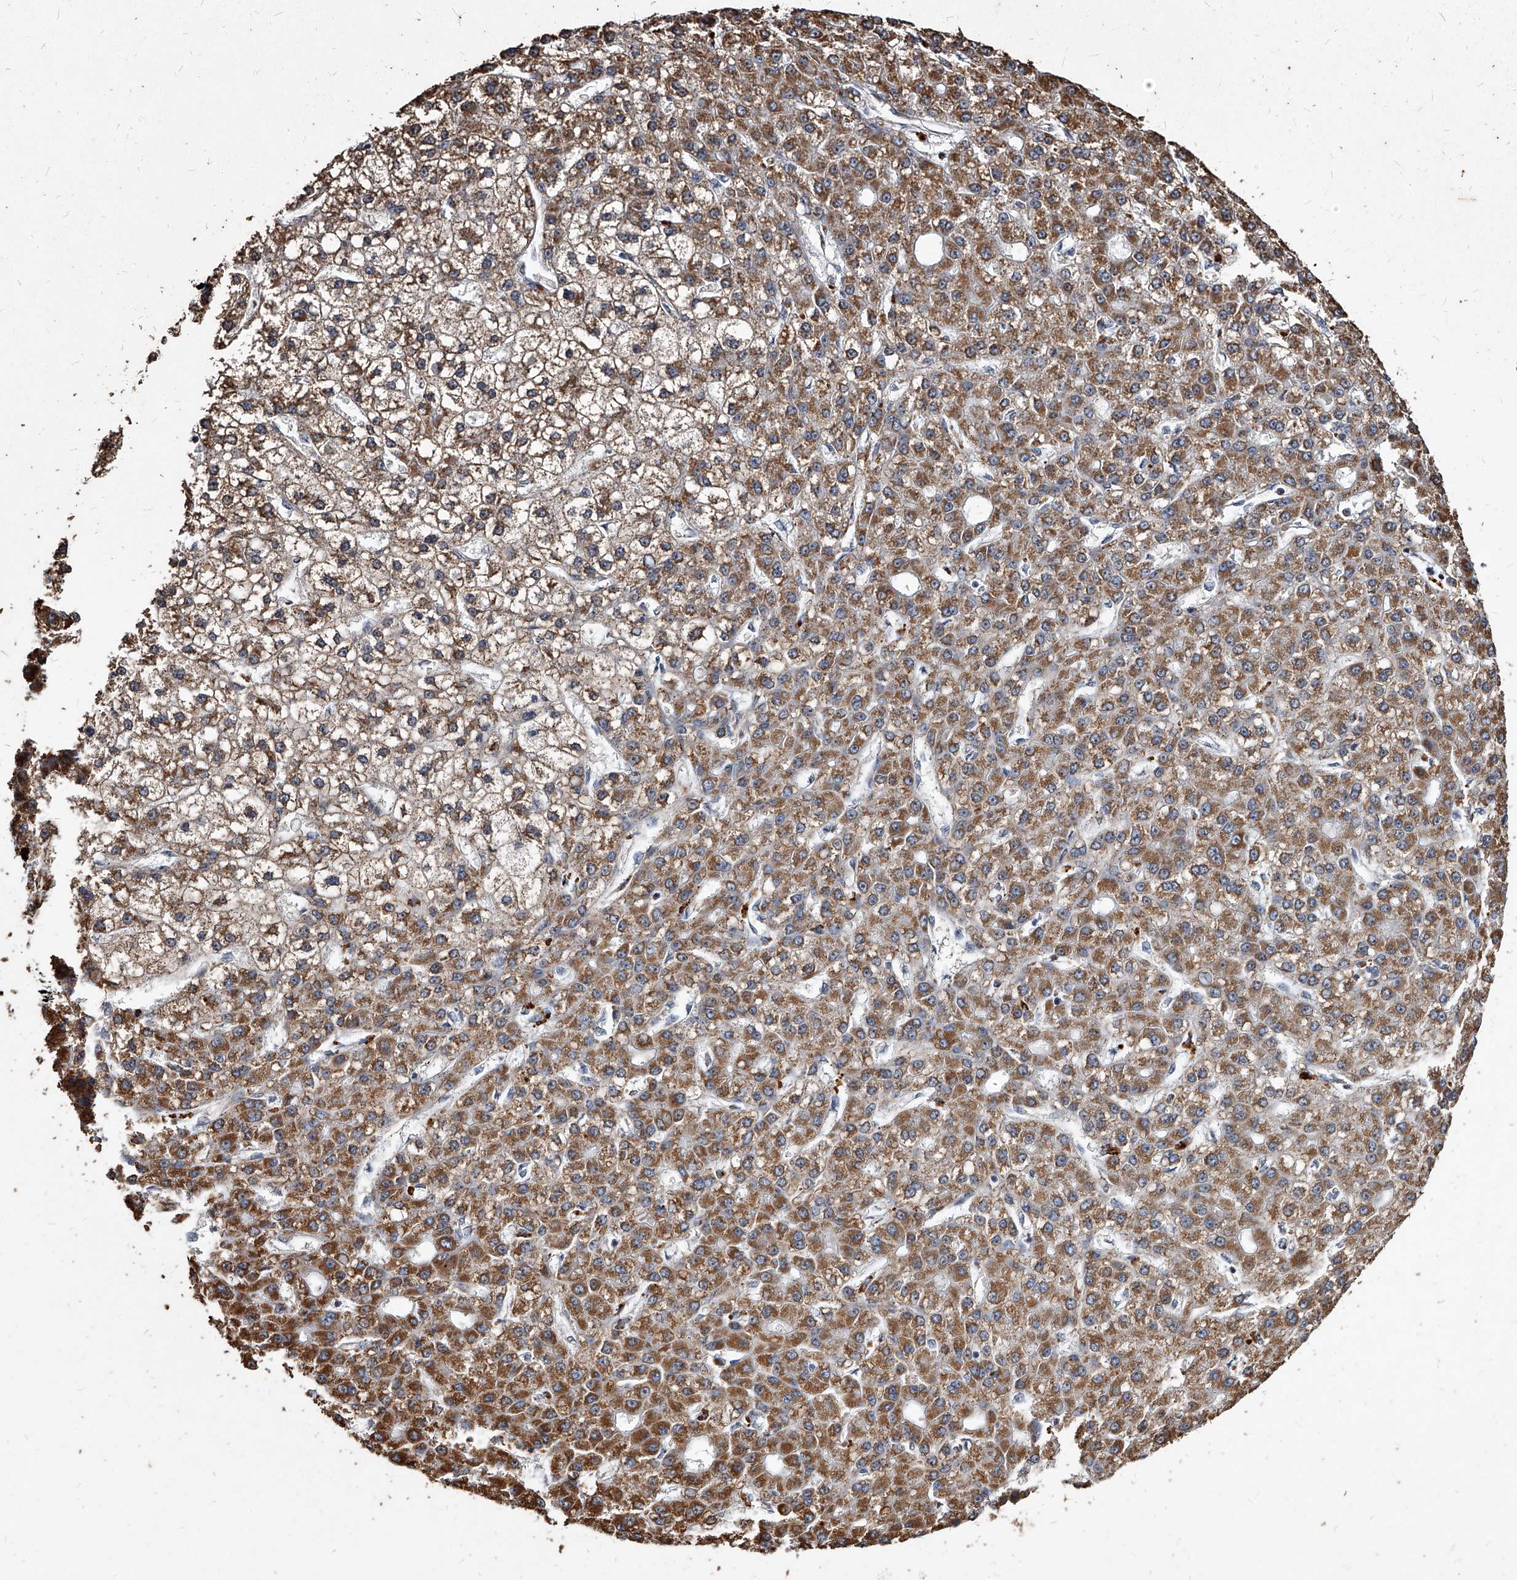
{"staining": {"intensity": "moderate", "quantity": ">75%", "location": "cytoplasmic/membranous"}, "tissue": "liver cancer", "cell_type": "Tumor cells", "image_type": "cancer", "snomed": [{"axis": "morphology", "description": "Carcinoma, Hepatocellular, NOS"}, {"axis": "topography", "description": "Liver"}], "caption": "An immunohistochemistry image of neoplastic tissue is shown. Protein staining in brown shows moderate cytoplasmic/membranous positivity in hepatocellular carcinoma (liver) within tumor cells. The staining was performed using DAB, with brown indicating positive protein expression. Nuclei are stained blue with hematoxylin.", "gene": "GPR183", "patient": {"sex": "male", "age": 67}}